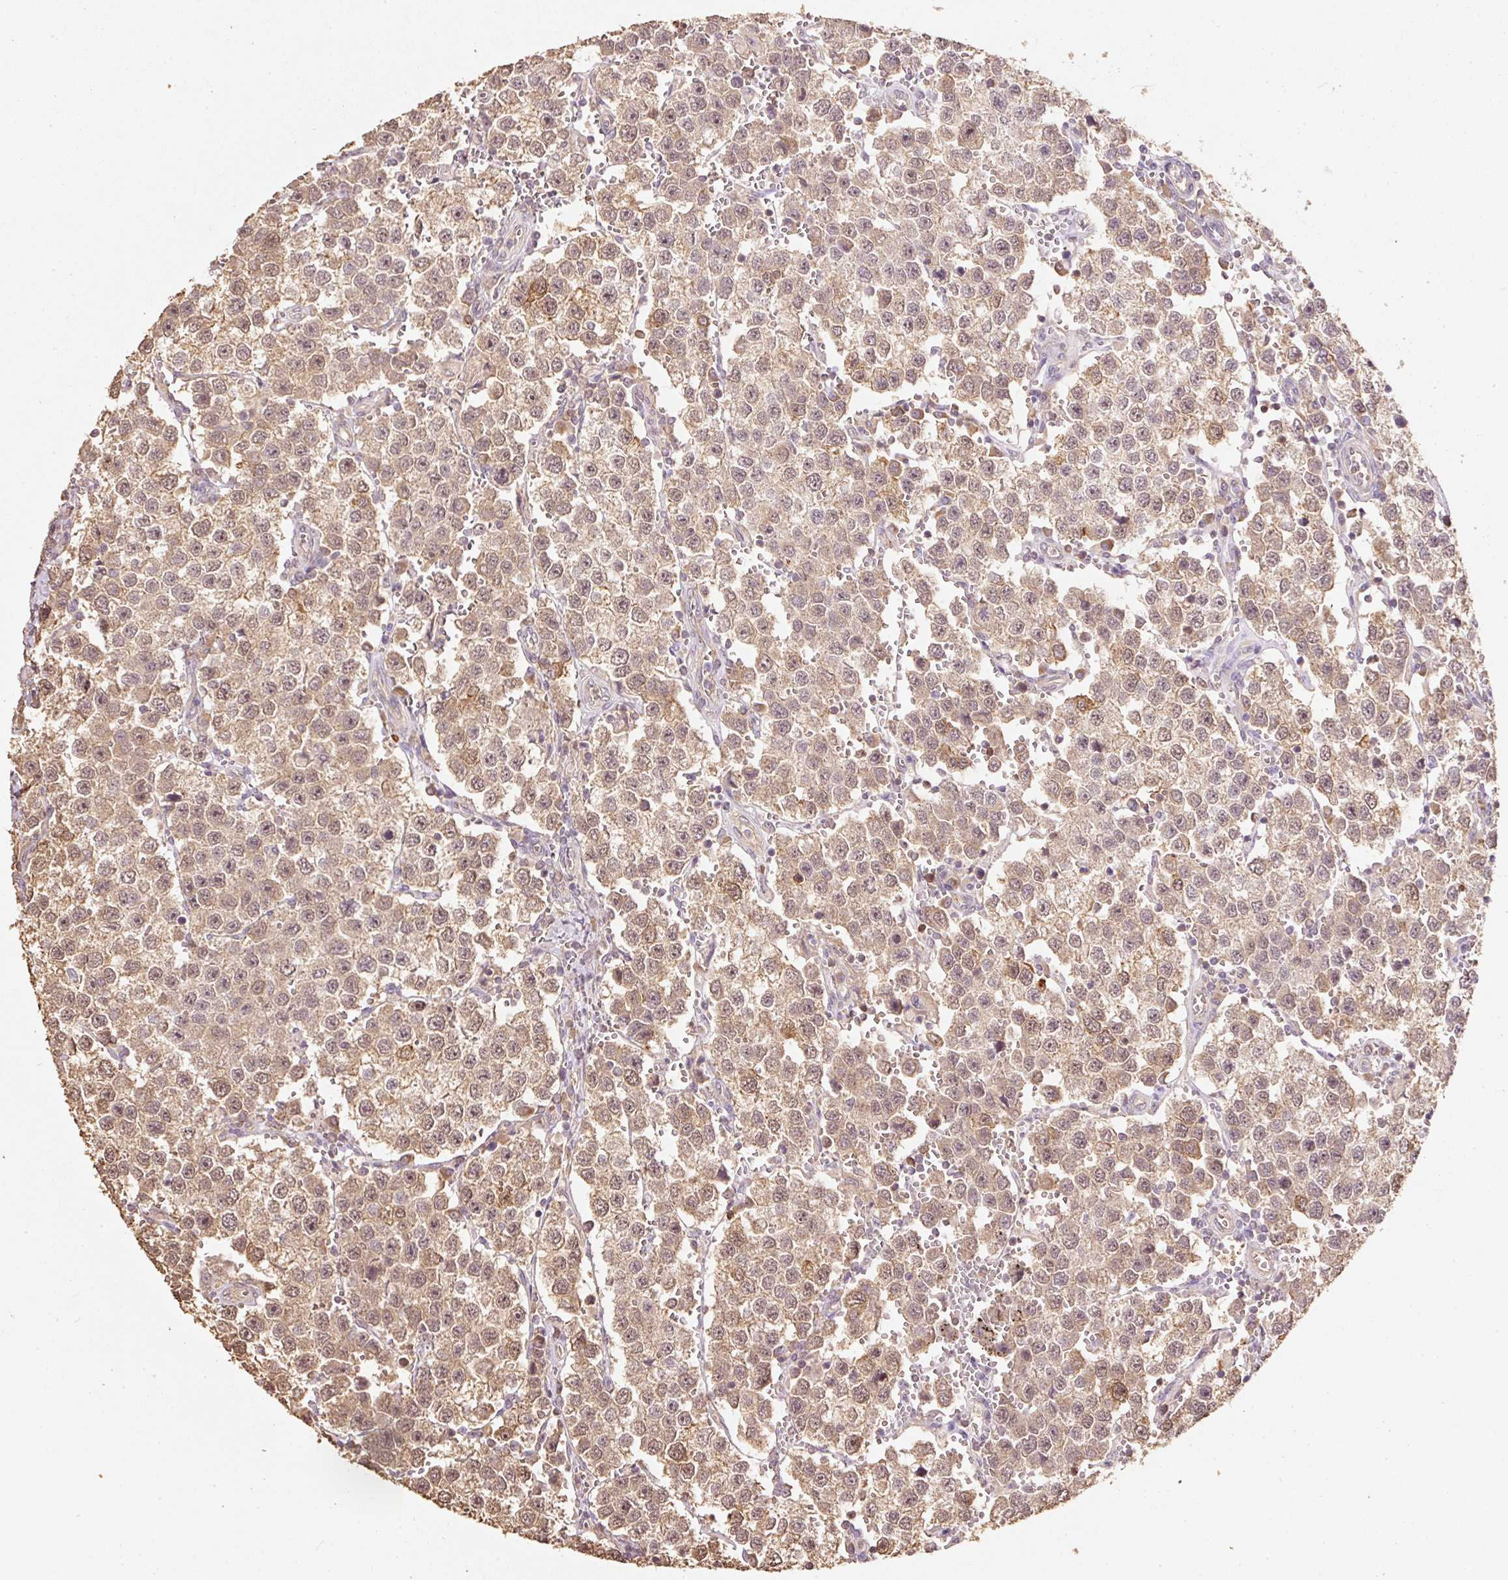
{"staining": {"intensity": "moderate", "quantity": ">75%", "location": "cytoplasmic/membranous,nuclear"}, "tissue": "testis cancer", "cell_type": "Tumor cells", "image_type": "cancer", "snomed": [{"axis": "morphology", "description": "Seminoma, NOS"}, {"axis": "topography", "description": "Testis"}], "caption": "Immunohistochemistry (IHC) (DAB (3,3'-diaminobenzidine)) staining of human testis cancer reveals moderate cytoplasmic/membranous and nuclear protein expression in about >75% of tumor cells.", "gene": "HERC2", "patient": {"sex": "male", "age": 37}}